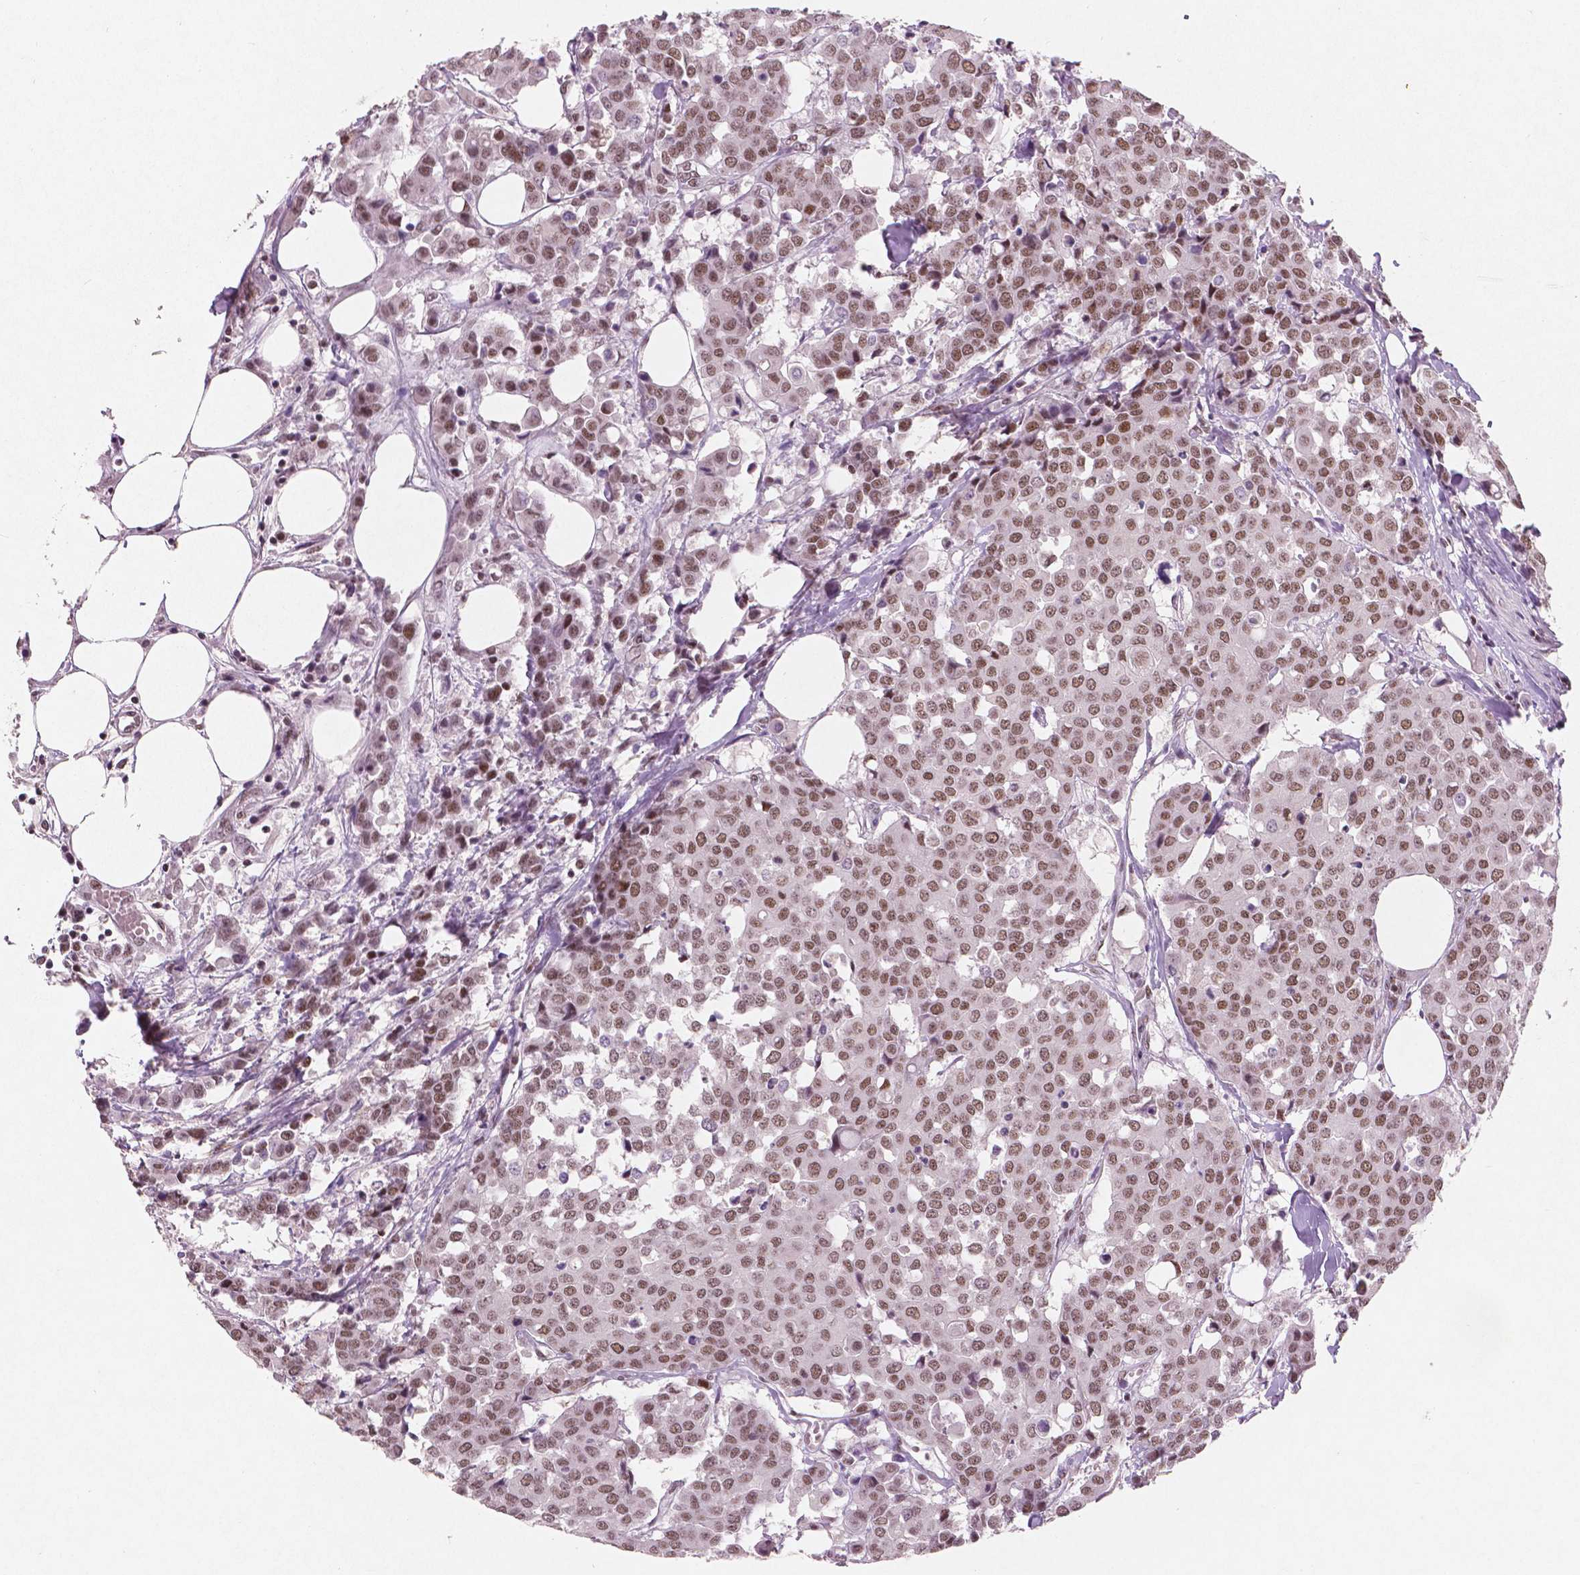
{"staining": {"intensity": "moderate", "quantity": ">75%", "location": "nuclear"}, "tissue": "carcinoid", "cell_type": "Tumor cells", "image_type": "cancer", "snomed": [{"axis": "morphology", "description": "Carcinoid, malignant, NOS"}, {"axis": "topography", "description": "Colon"}], "caption": "Immunohistochemistry (DAB) staining of carcinoid (malignant) shows moderate nuclear protein positivity in approximately >75% of tumor cells. Ihc stains the protein of interest in brown and the nuclei are stained blue.", "gene": "BRD4", "patient": {"sex": "male", "age": 81}}